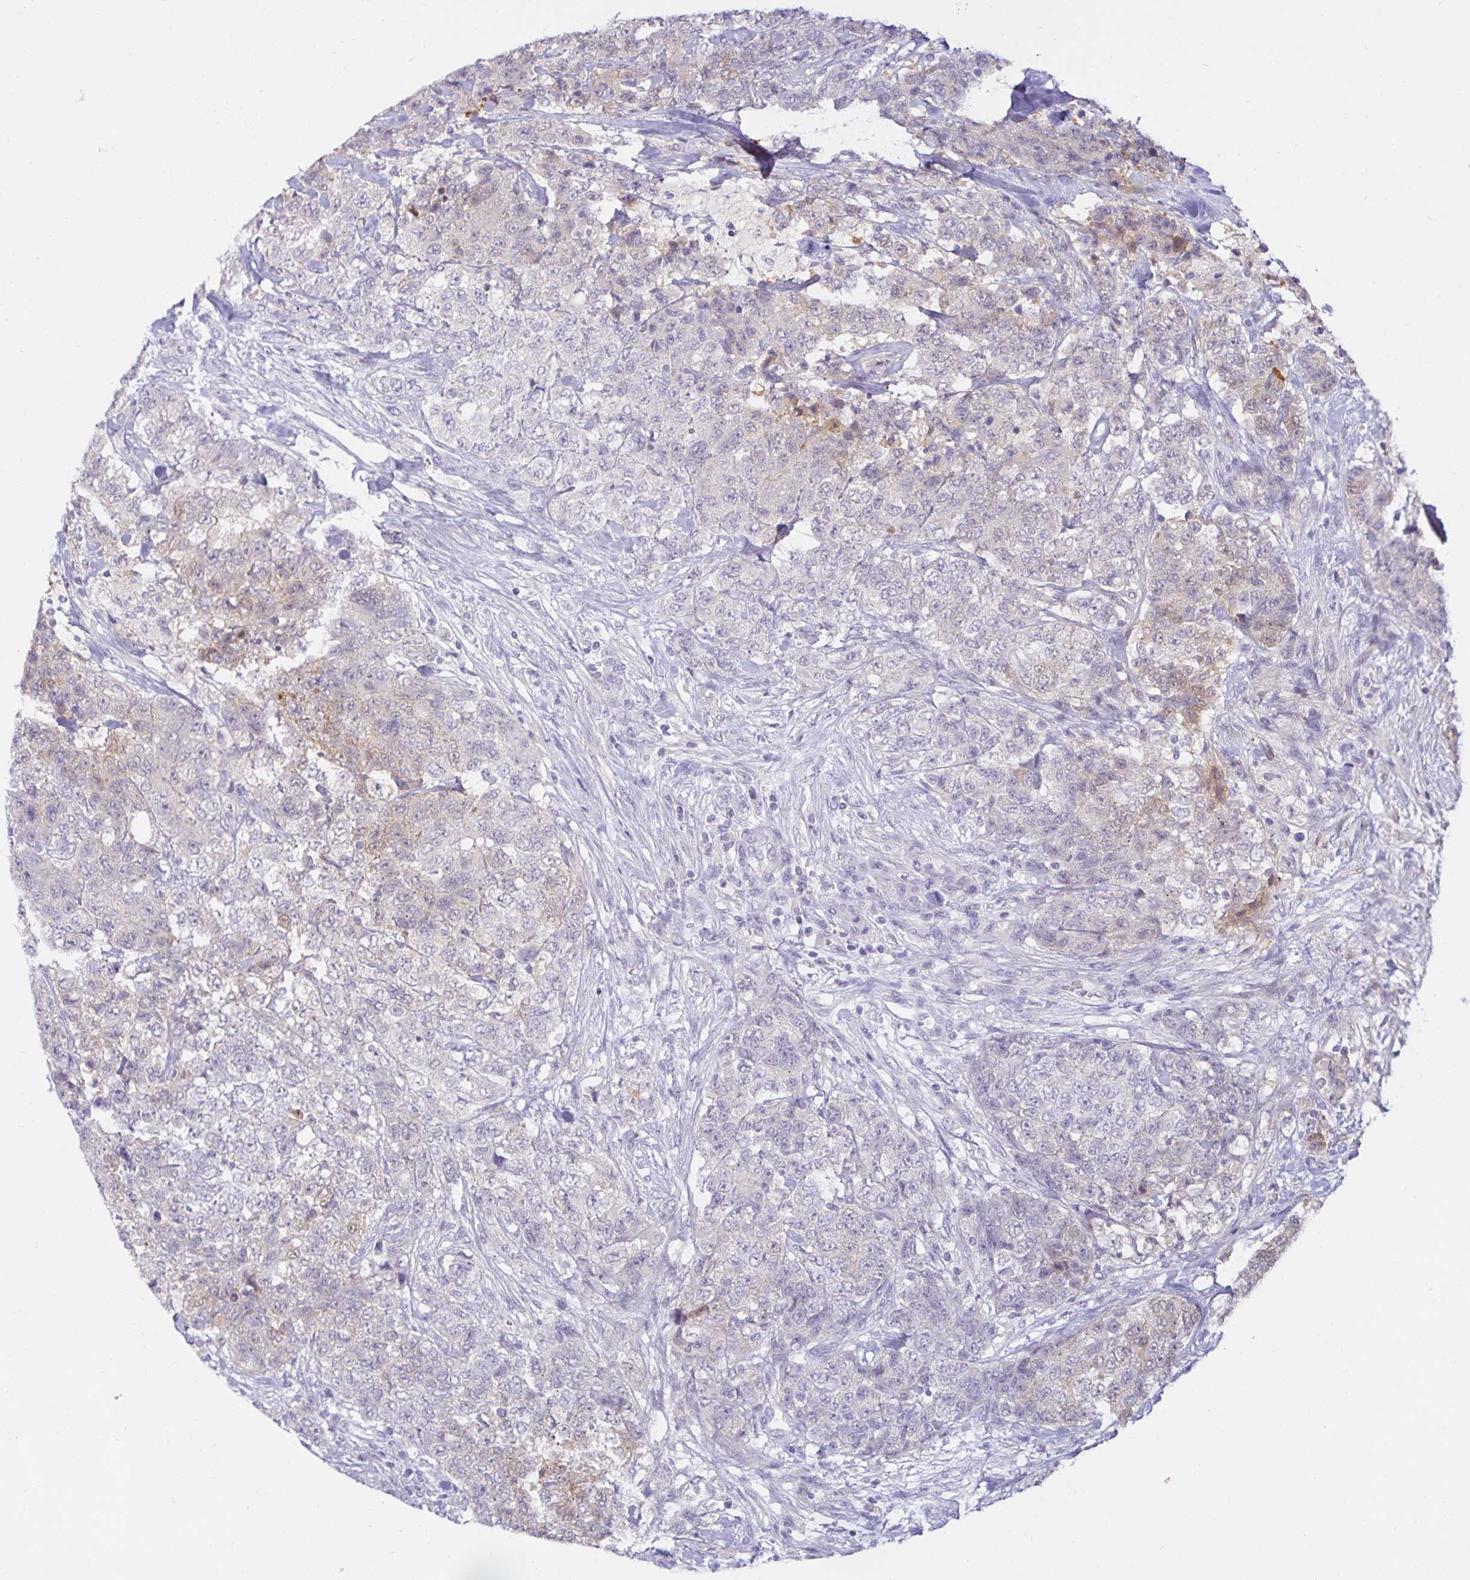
{"staining": {"intensity": "weak", "quantity": "<25%", "location": "cytoplasmic/membranous"}, "tissue": "urothelial cancer", "cell_type": "Tumor cells", "image_type": "cancer", "snomed": [{"axis": "morphology", "description": "Urothelial carcinoma, High grade"}, {"axis": "topography", "description": "Urinary bladder"}], "caption": "Immunohistochemical staining of human urothelial carcinoma (high-grade) exhibits no significant staining in tumor cells.", "gene": "MON2", "patient": {"sex": "female", "age": 78}}